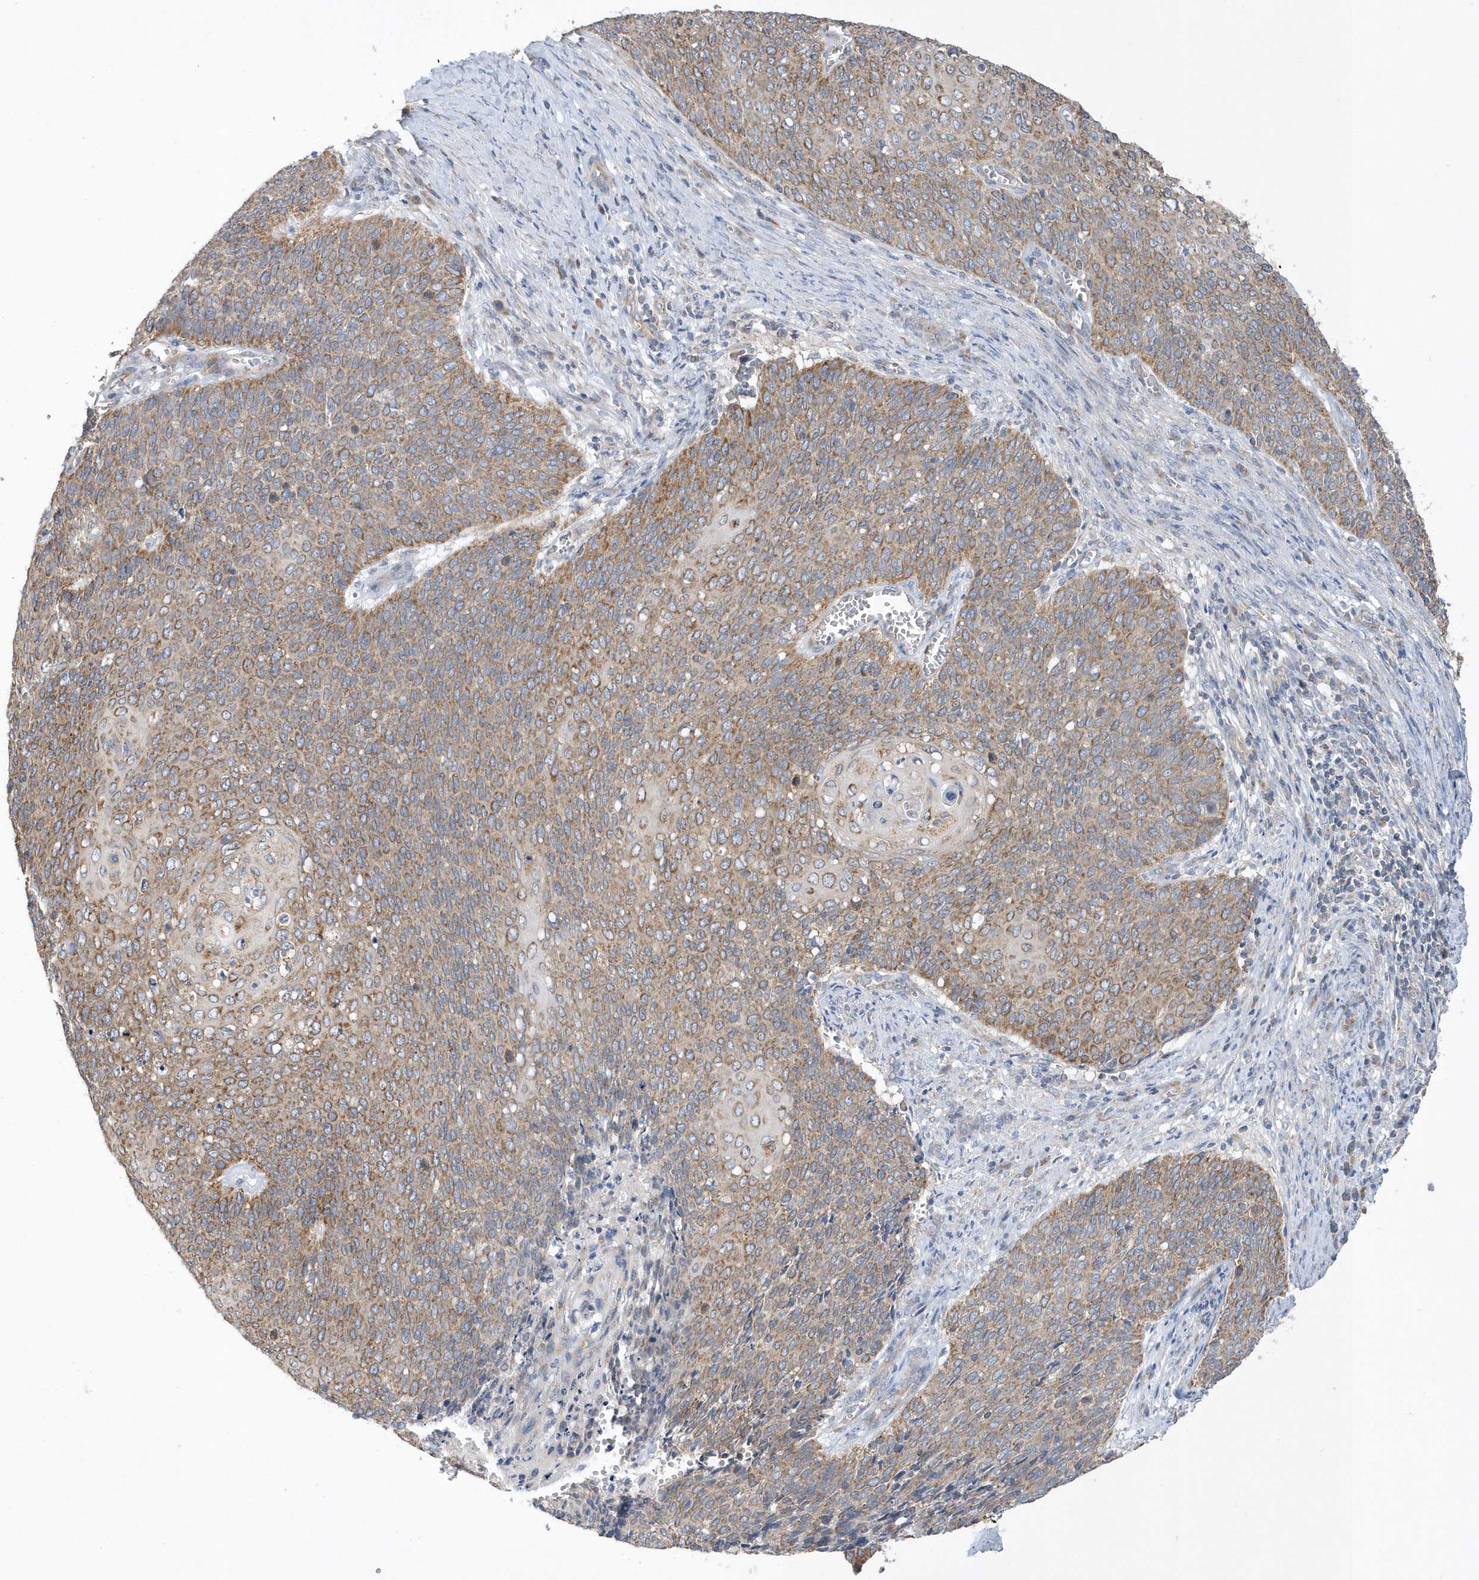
{"staining": {"intensity": "moderate", "quantity": ">75%", "location": "cytoplasmic/membranous"}, "tissue": "cervical cancer", "cell_type": "Tumor cells", "image_type": "cancer", "snomed": [{"axis": "morphology", "description": "Squamous cell carcinoma, NOS"}, {"axis": "topography", "description": "Cervix"}], "caption": "Protein expression analysis of human squamous cell carcinoma (cervical) reveals moderate cytoplasmic/membranous expression in approximately >75% of tumor cells. Using DAB (3,3'-diaminobenzidine) (brown) and hematoxylin (blue) stains, captured at high magnification using brightfield microscopy.", "gene": "SPATA5", "patient": {"sex": "female", "age": 39}}